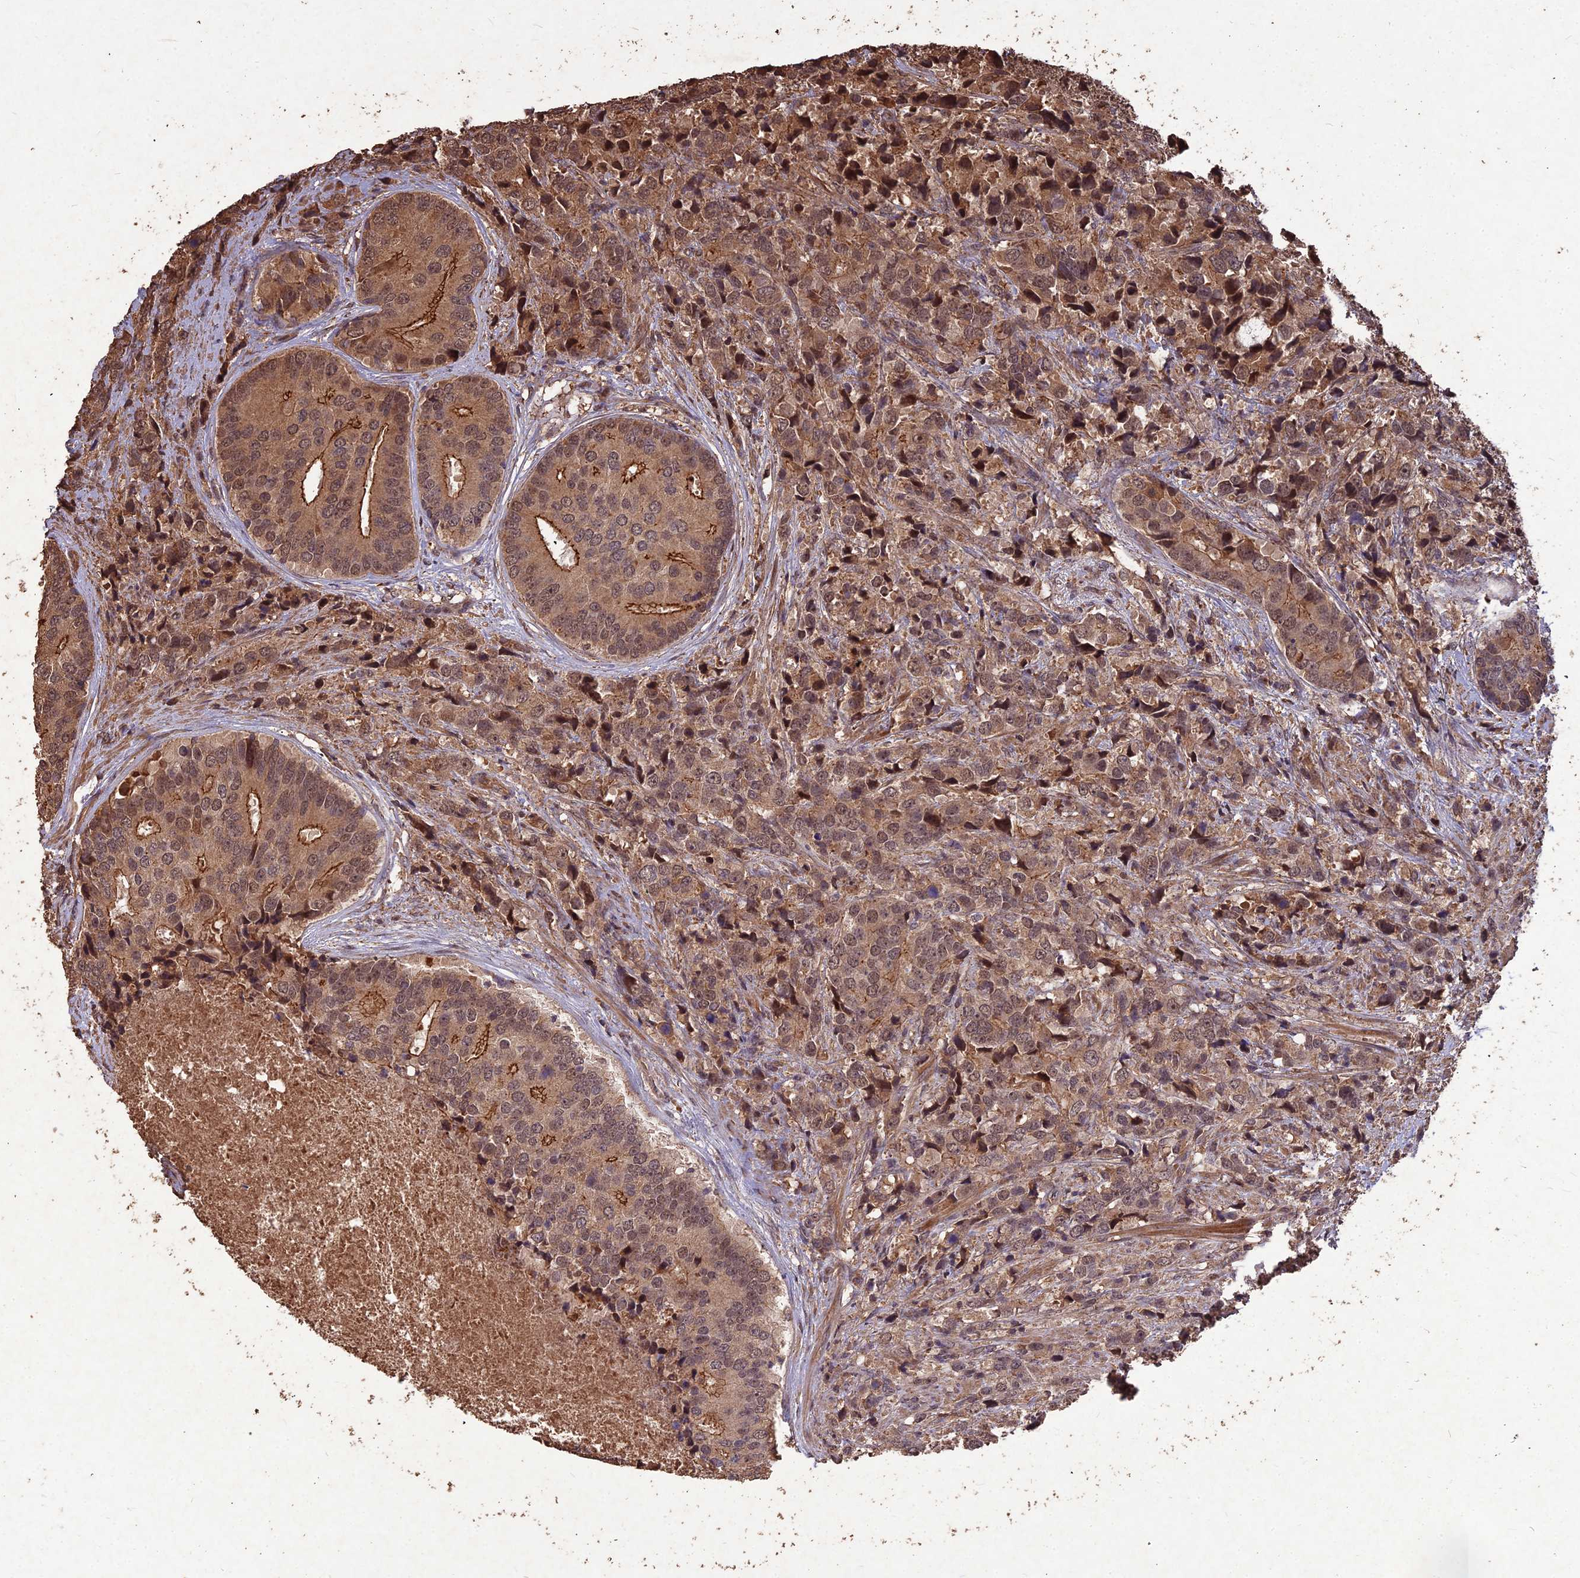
{"staining": {"intensity": "moderate", "quantity": ">75%", "location": "cytoplasmic/membranous,nuclear"}, "tissue": "prostate cancer", "cell_type": "Tumor cells", "image_type": "cancer", "snomed": [{"axis": "morphology", "description": "Adenocarcinoma, High grade"}, {"axis": "topography", "description": "Prostate"}], "caption": "This is an image of immunohistochemistry (IHC) staining of high-grade adenocarcinoma (prostate), which shows moderate staining in the cytoplasmic/membranous and nuclear of tumor cells.", "gene": "SYMPK", "patient": {"sex": "male", "age": 62}}